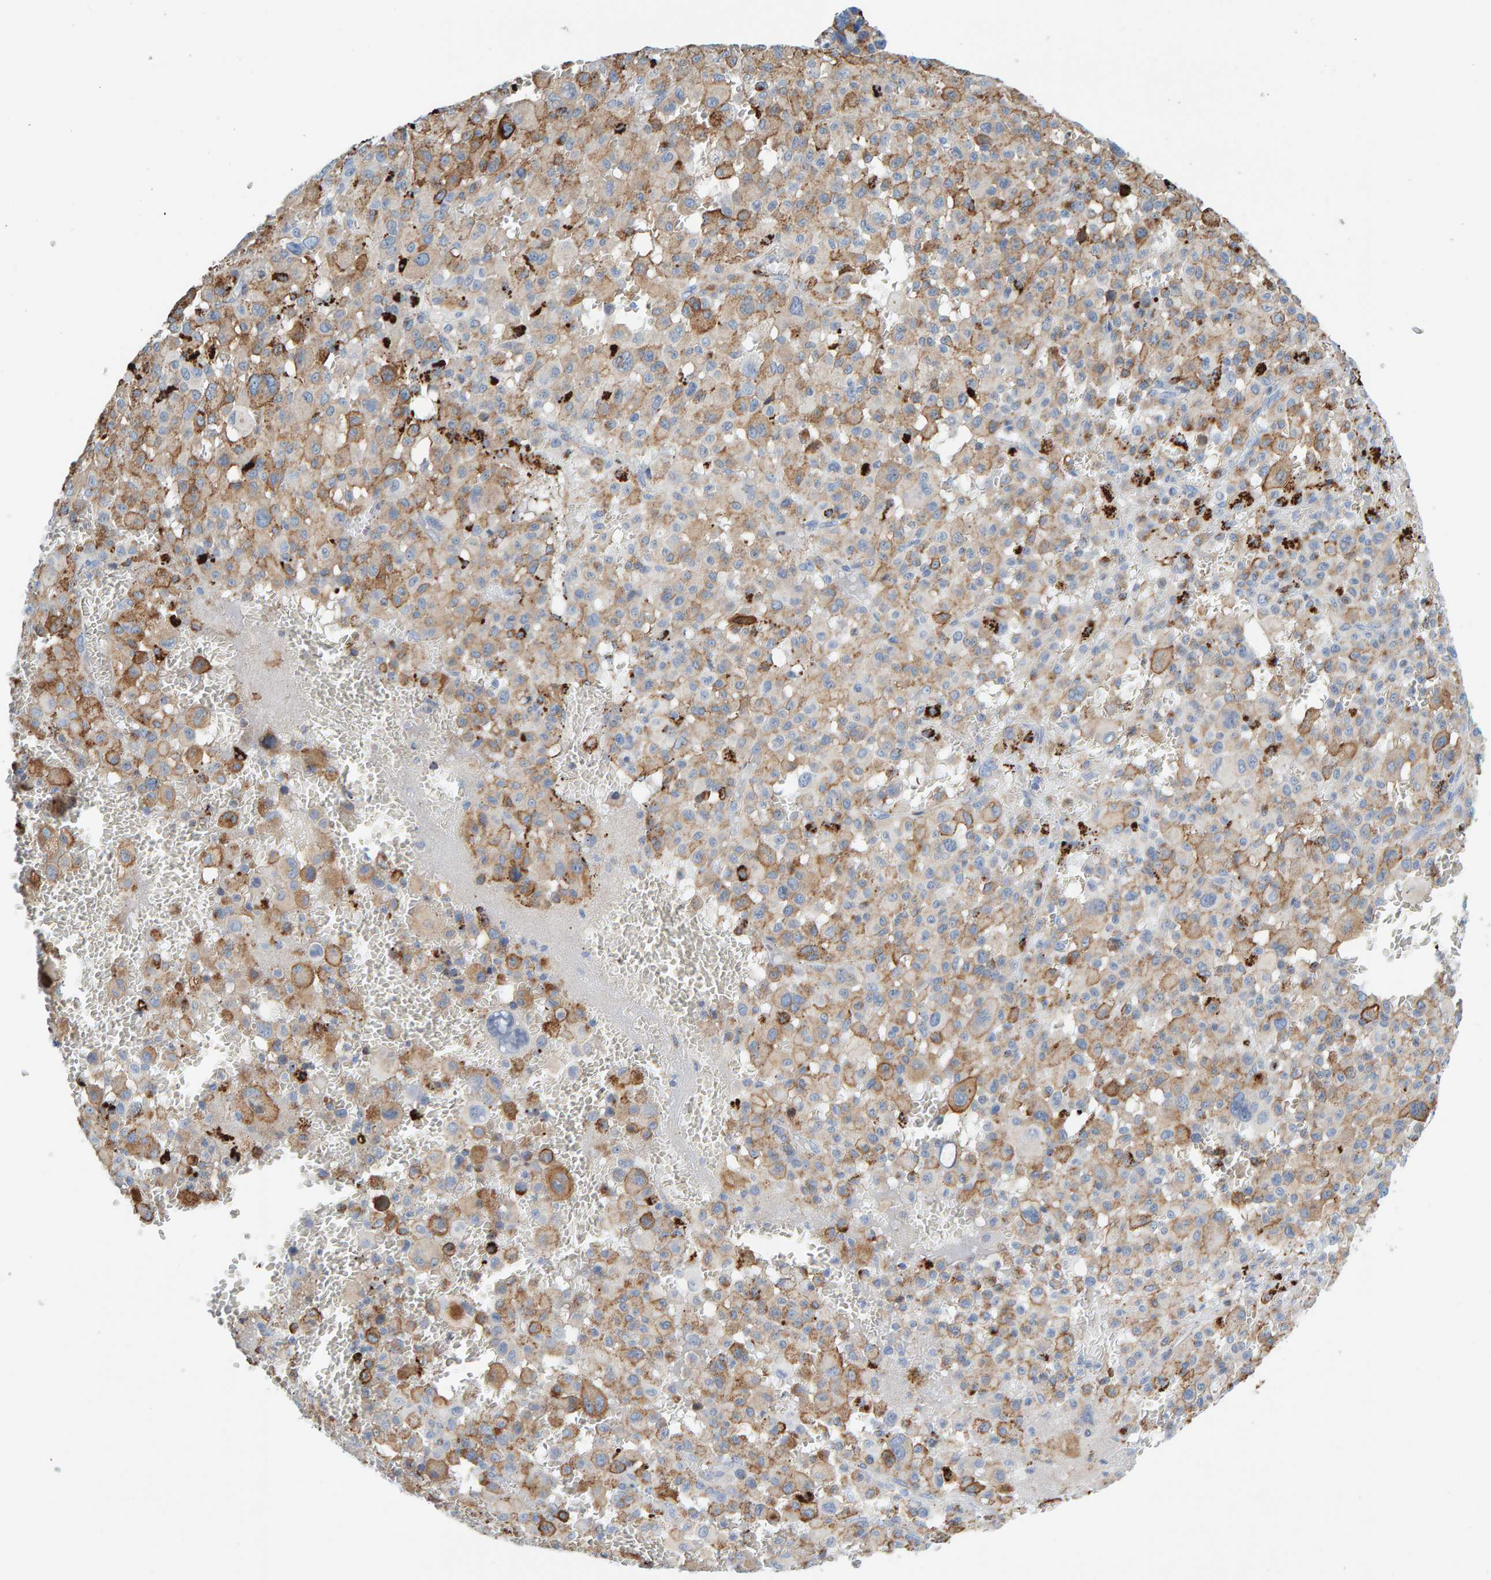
{"staining": {"intensity": "weak", "quantity": "25%-75%", "location": "cytoplasmic/membranous"}, "tissue": "melanoma", "cell_type": "Tumor cells", "image_type": "cancer", "snomed": [{"axis": "morphology", "description": "Malignant melanoma, Metastatic site"}, {"axis": "topography", "description": "Skin"}], "caption": "Immunohistochemical staining of human melanoma exhibits low levels of weak cytoplasmic/membranous protein staining in approximately 25%-75% of tumor cells.", "gene": "BIN3", "patient": {"sex": "female", "age": 74}}